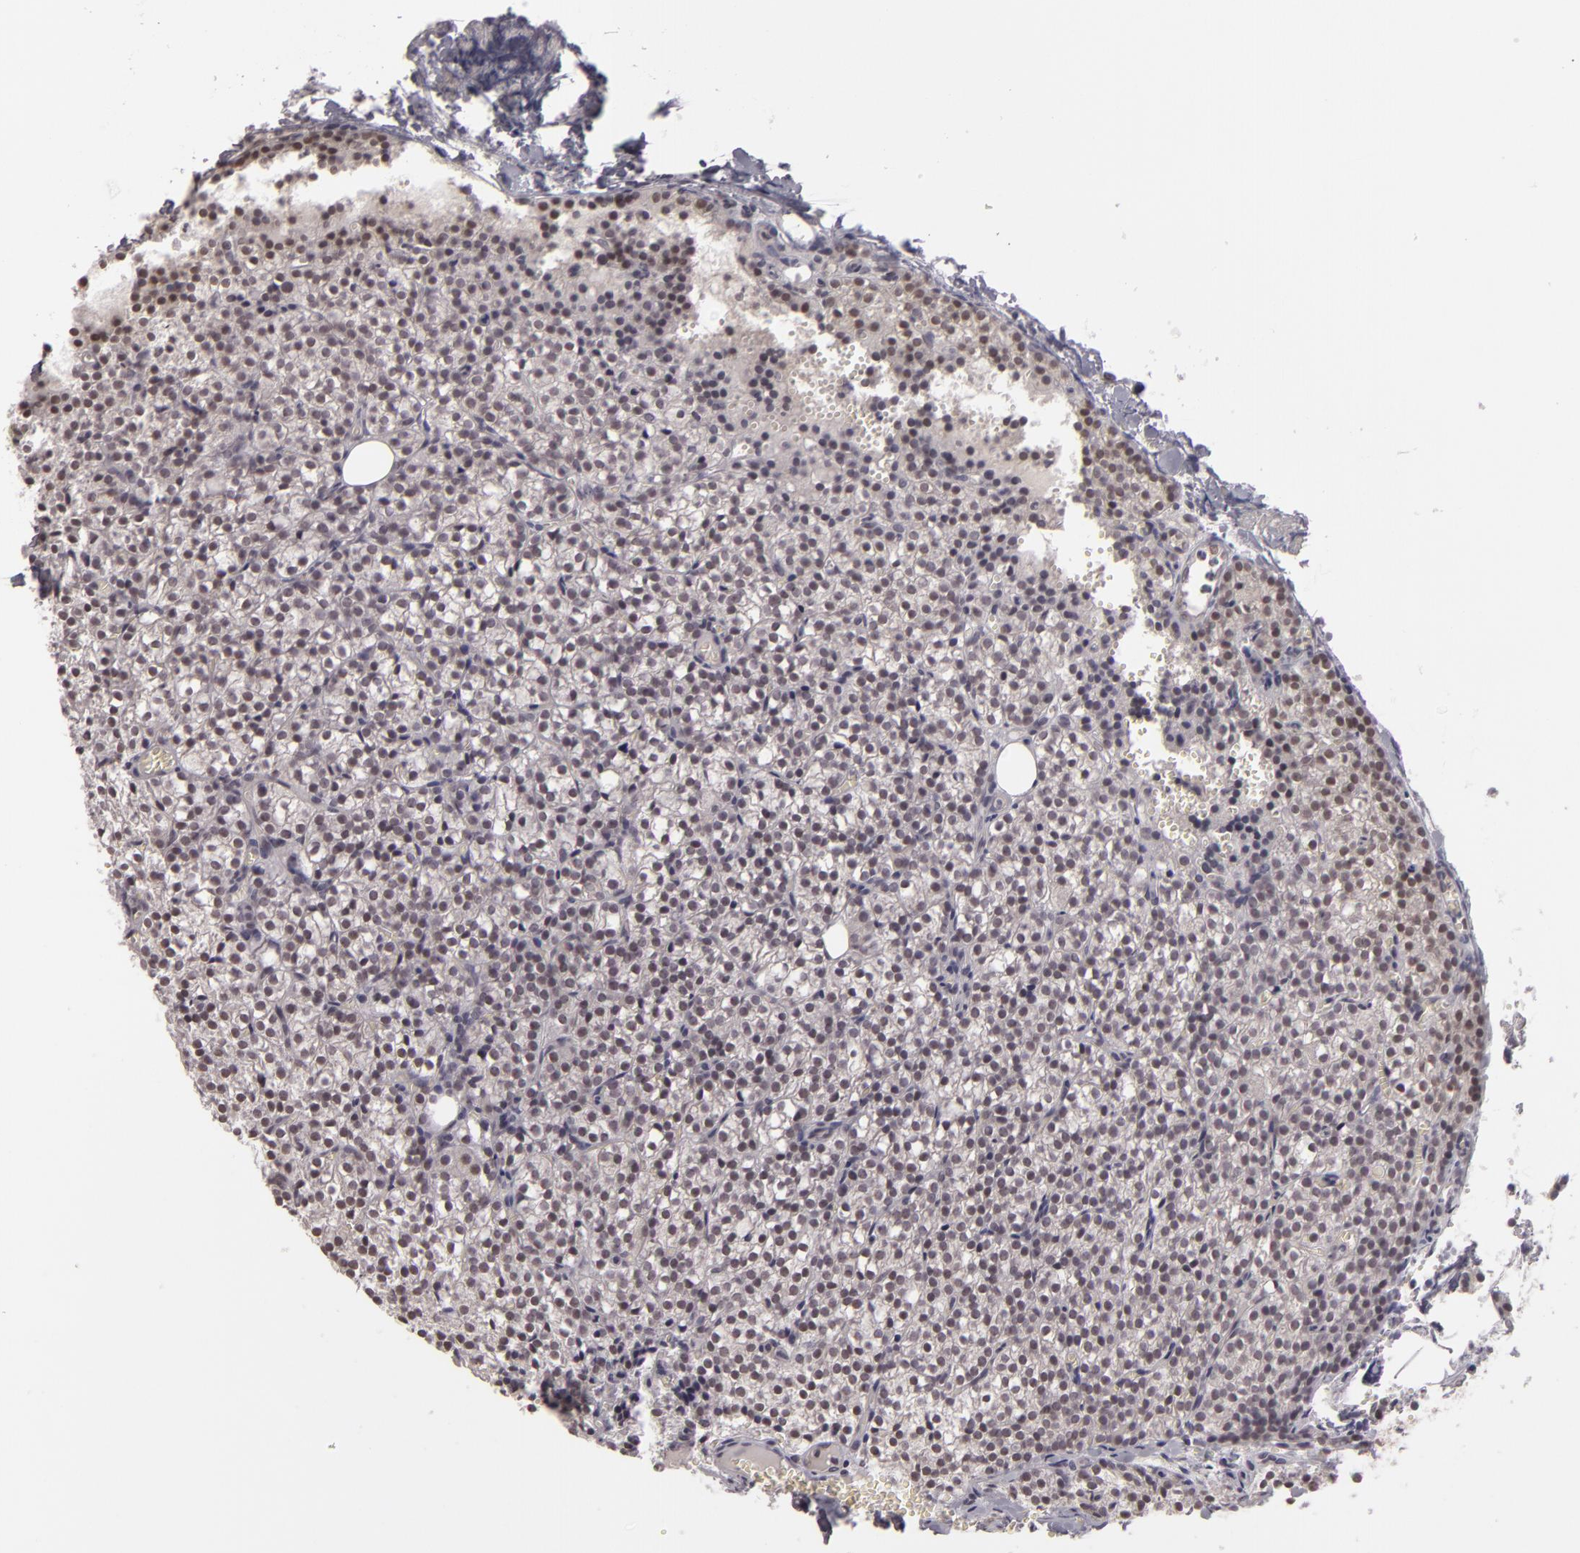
{"staining": {"intensity": "weak", "quantity": "<25%", "location": "nuclear"}, "tissue": "parathyroid gland", "cell_type": "Glandular cells", "image_type": "normal", "snomed": [{"axis": "morphology", "description": "Normal tissue, NOS"}, {"axis": "topography", "description": "Parathyroid gland"}], "caption": "The immunohistochemistry photomicrograph has no significant expression in glandular cells of parathyroid gland. (DAB immunohistochemistry, high magnification).", "gene": "ZNF205", "patient": {"sex": "female", "age": 17}}